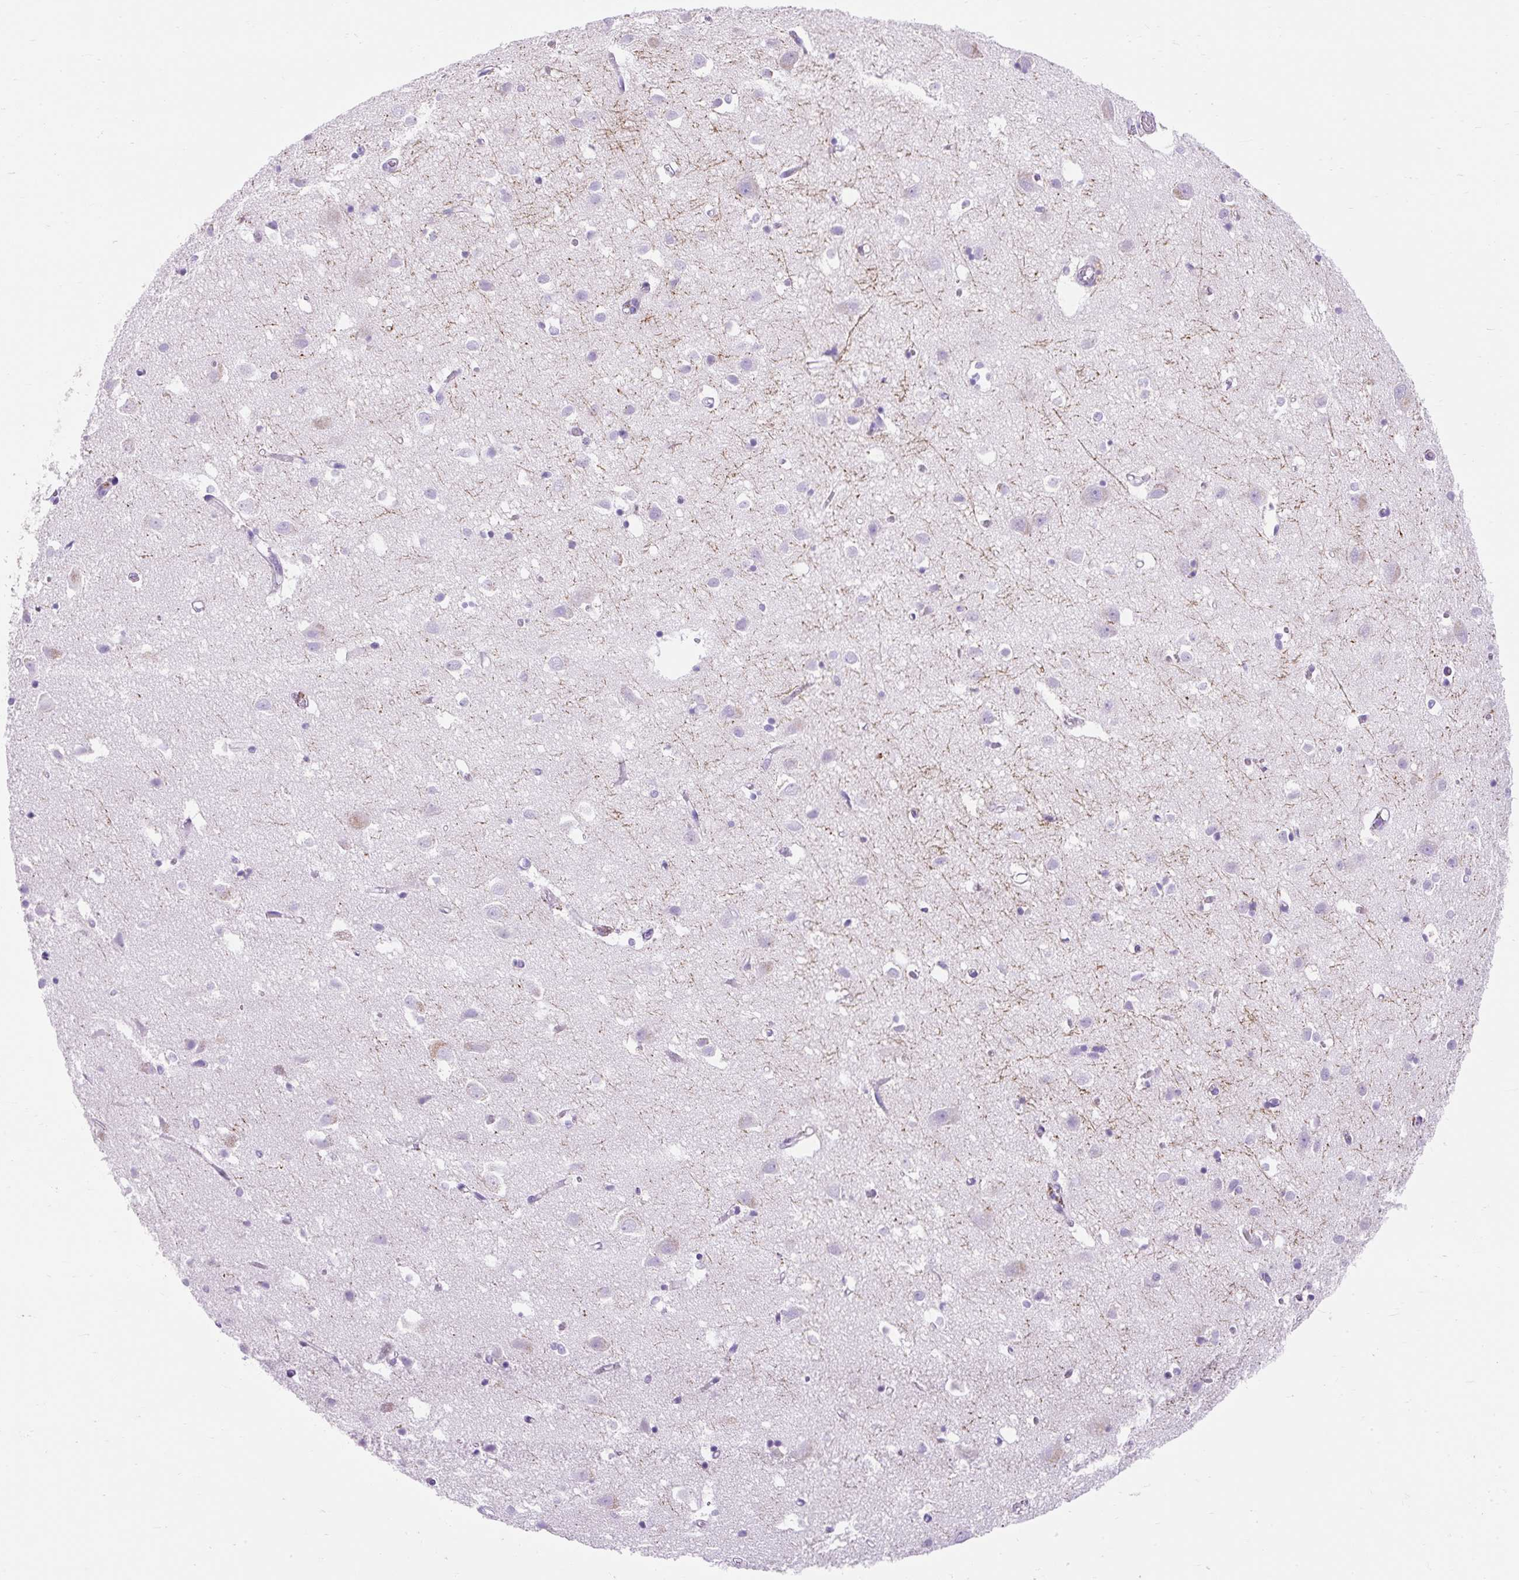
{"staining": {"intensity": "negative", "quantity": "none", "location": "none"}, "tissue": "cerebral cortex", "cell_type": "Endothelial cells", "image_type": "normal", "snomed": [{"axis": "morphology", "description": "Normal tissue, NOS"}, {"axis": "topography", "description": "Cerebral cortex"}], "caption": "This photomicrograph is of normal cerebral cortex stained with immunohistochemistry (IHC) to label a protein in brown with the nuclei are counter-stained blue. There is no positivity in endothelial cells.", "gene": "HEXB", "patient": {"sex": "male", "age": 70}}